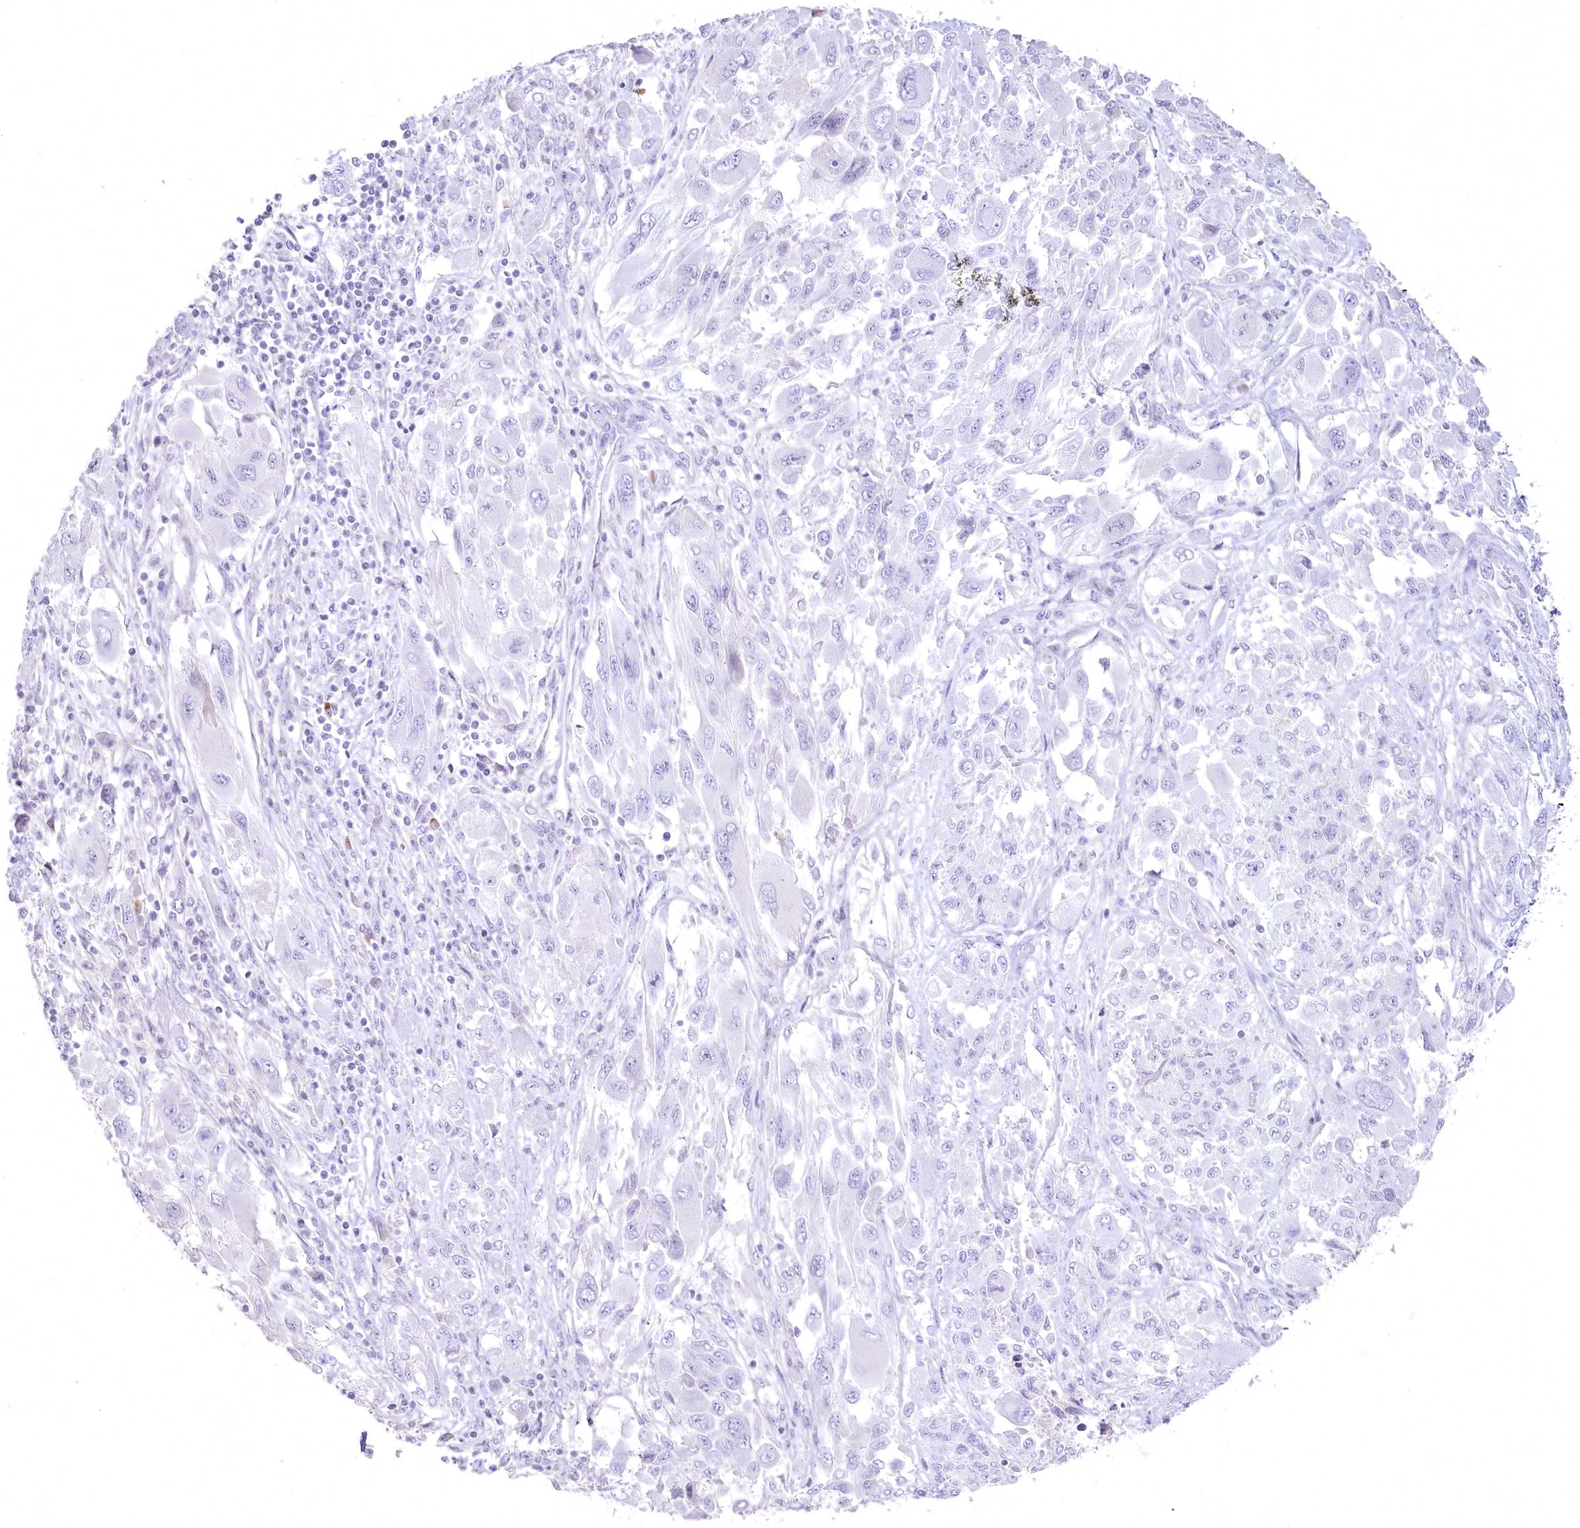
{"staining": {"intensity": "negative", "quantity": "none", "location": "none"}, "tissue": "melanoma", "cell_type": "Tumor cells", "image_type": "cancer", "snomed": [{"axis": "morphology", "description": "Malignant melanoma, NOS"}, {"axis": "topography", "description": "Skin"}], "caption": "Melanoma stained for a protein using immunohistochemistry (IHC) reveals no positivity tumor cells.", "gene": "MYOZ1", "patient": {"sex": "female", "age": 91}}